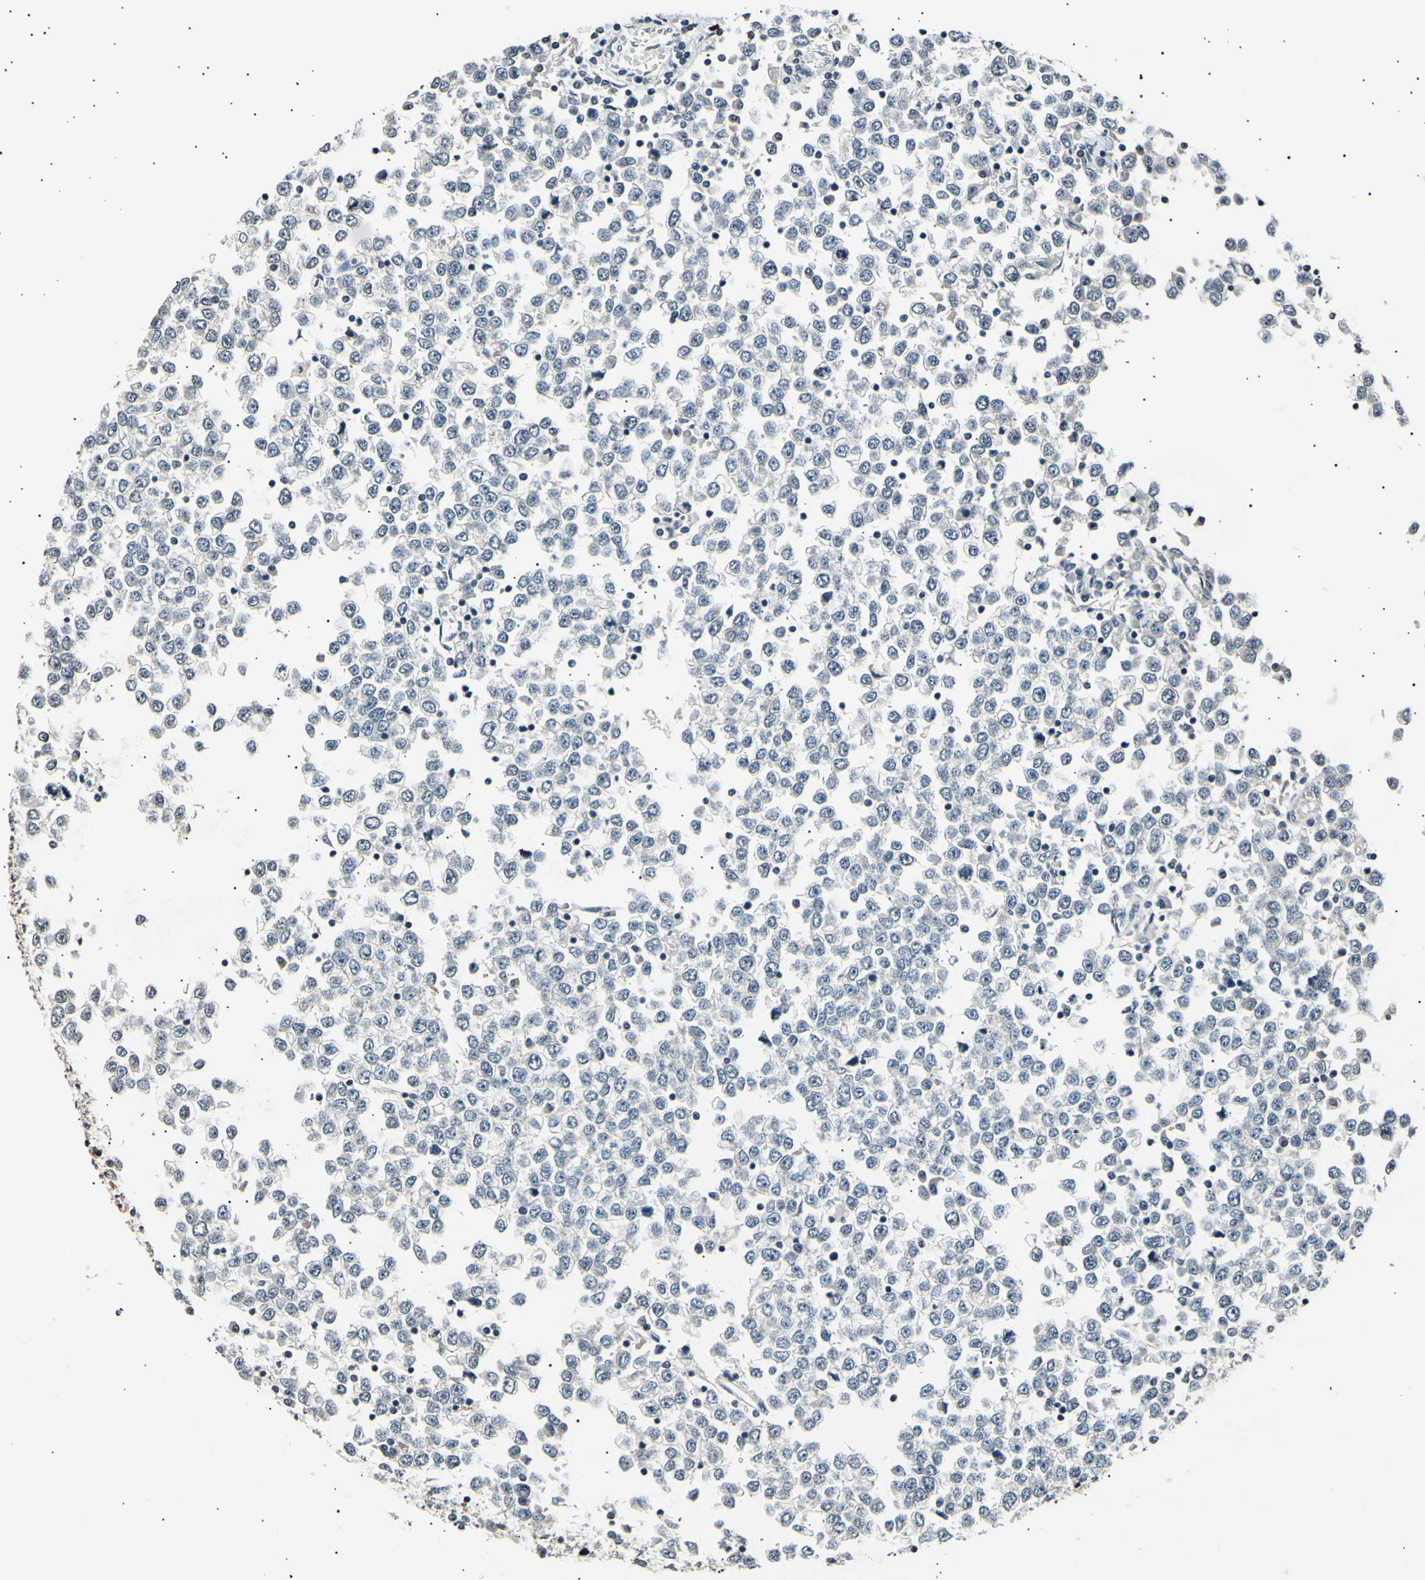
{"staining": {"intensity": "negative", "quantity": "none", "location": "none"}, "tissue": "testis cancer", "cell_type": "Tumor cells", "image_type": "cancer", "snomed": [{"axis": "morphology", "description": "Seminoma, NOS"}, {"axis": "topography", "description": "Testis"}], "caption": "There is no significant staining in tumor cells of testis seminoma.", "gene": "AK1", "patient": {"sex": "male", "age": 65}}